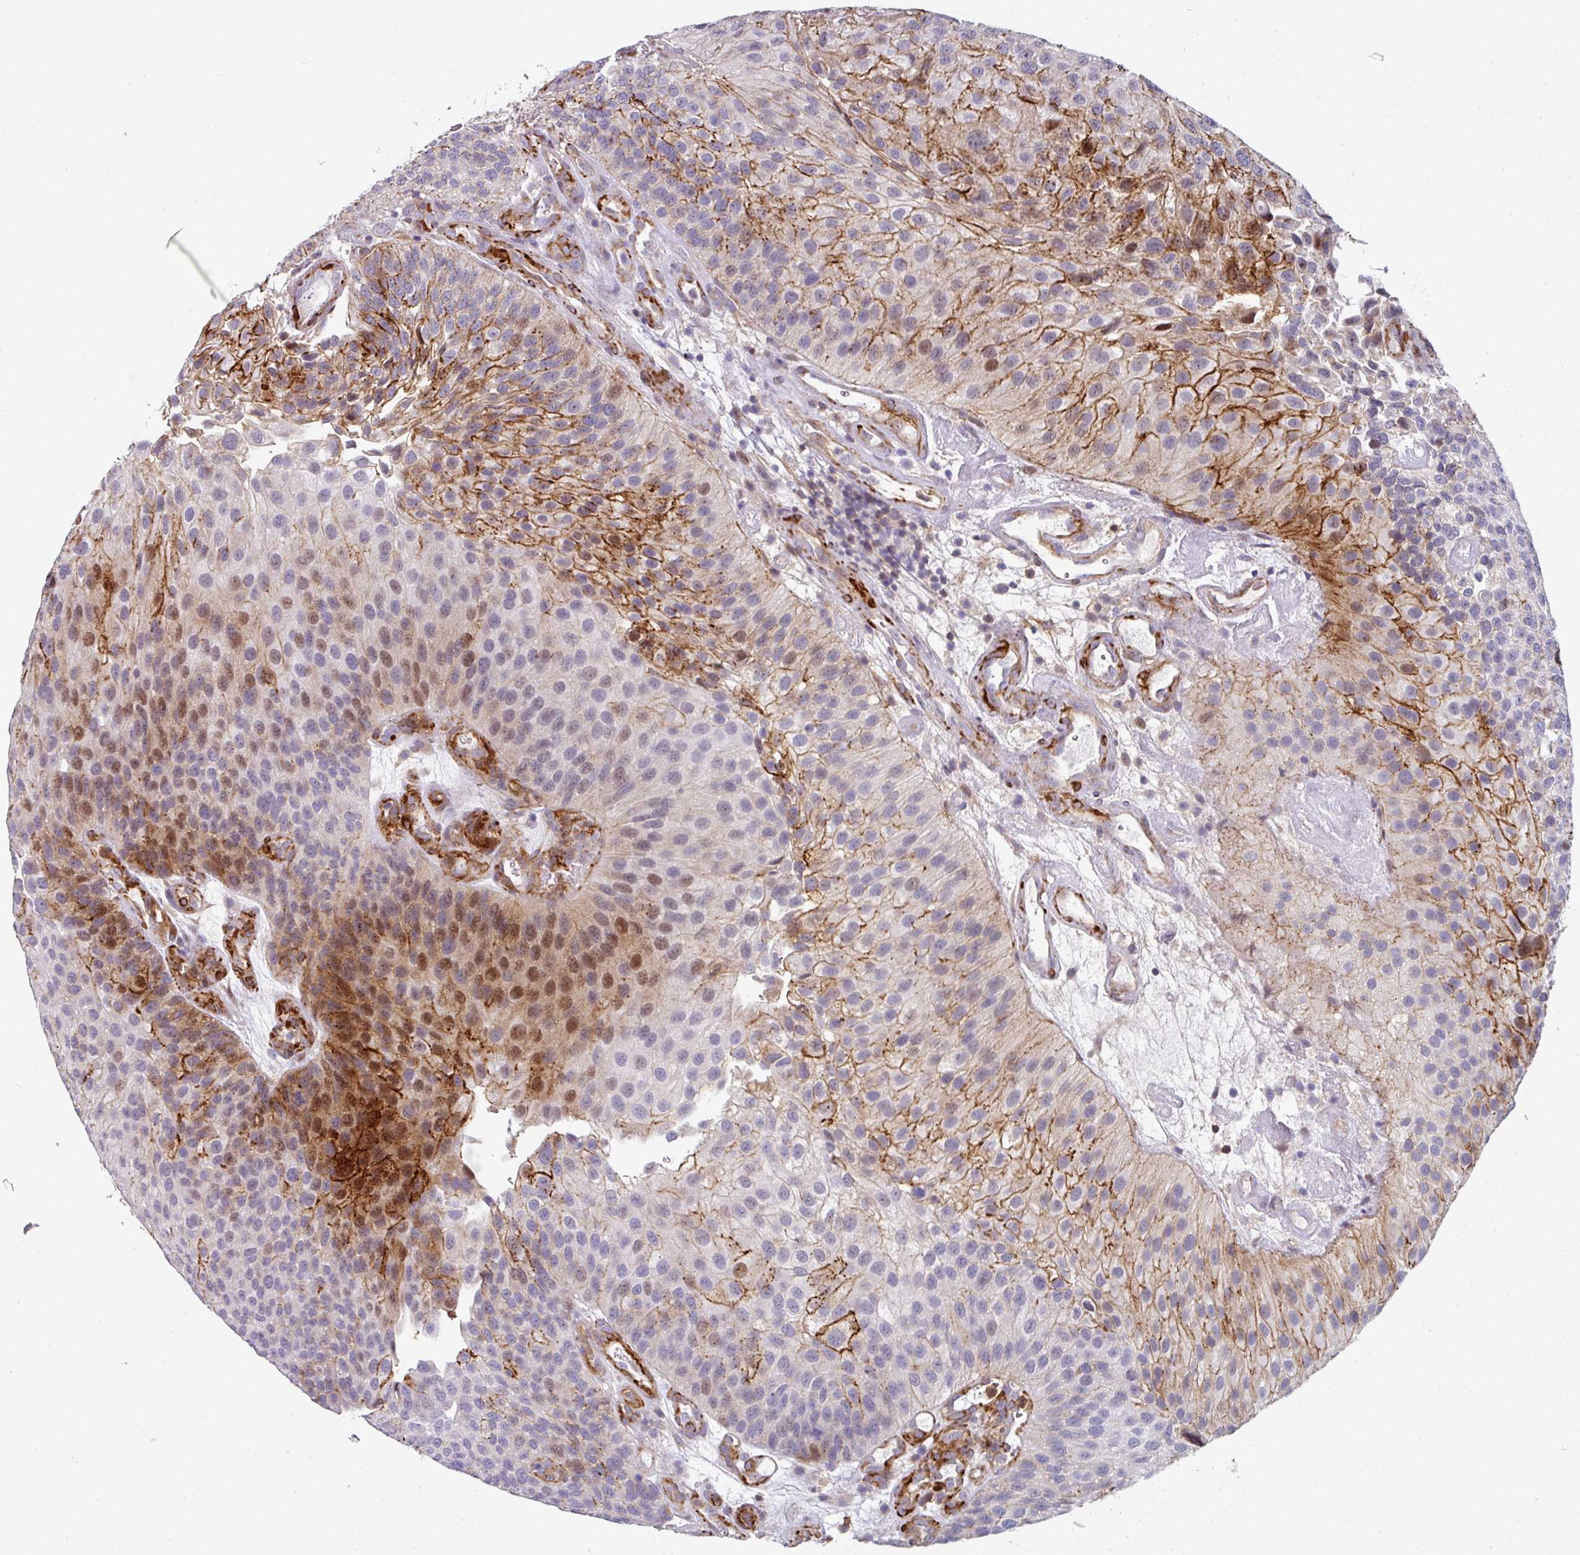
{"staining": {"intensity": "strong", "quantity": "25%-75%", "location": "cytoplasmic/membranous,nuclear"}, "tissue": "urothelial cancer", "cell_type": "Tumor cells", "image_type": "cancer", "snomed": [{"axis": "morphology", "description": "Urothelial carcinoma, NOS"}, {"axis": "topography", "description": "Urinary bladder"}], "caption": "Strong cytoplasmic/membranous and nuclear protein expression is identified in about 25%-75% of tumor cells in transitional cell carcinoma.", "gene": "BEND5", "patient": {"sex": "male", "age": 87}}